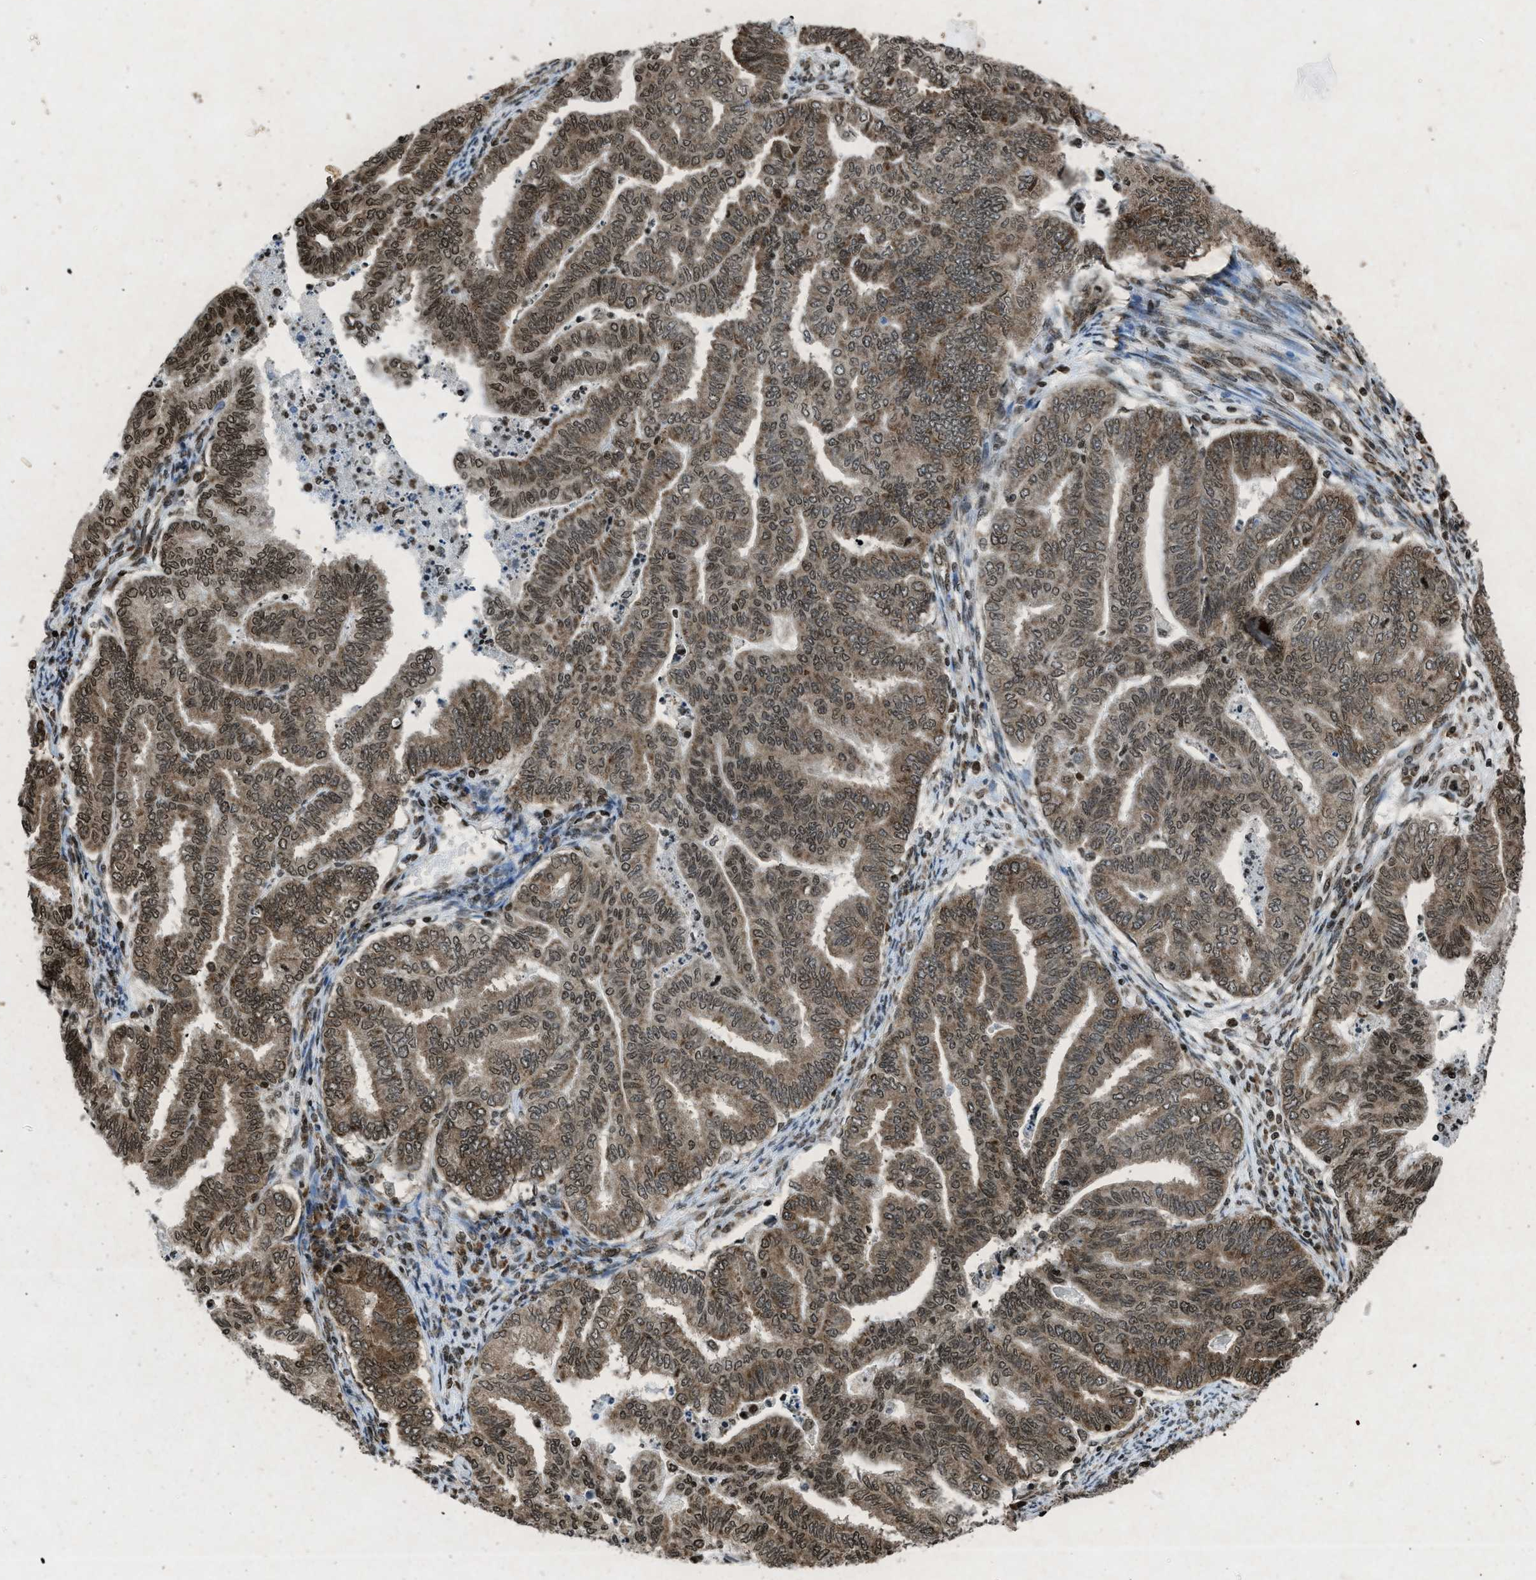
{"staining": {"intensity": "moderate", "quantity": ">75%", "location": "cytoplasmic/membranous,nuclear"}, "tissue": "endometrial cancer", "cell_type": "Tumor cells", "image_type": "cancer", "snomed": [{"axis": "morphology", "description": "Adenocarcinoma, NOS"}, {"axis": "topography", "description": "Endometrium"}], "caption": "The micrograph demonstrates a brown stain indicating the presence of a protein in the cytoplasmic/membranous and nuclear of tumor cells in adenocarcinoma (endometrial). The protein is shown in brown color, while the nuclei are stained blue.", "gene": "NXF1", "patient": {"sex": "female", "age": 79}}